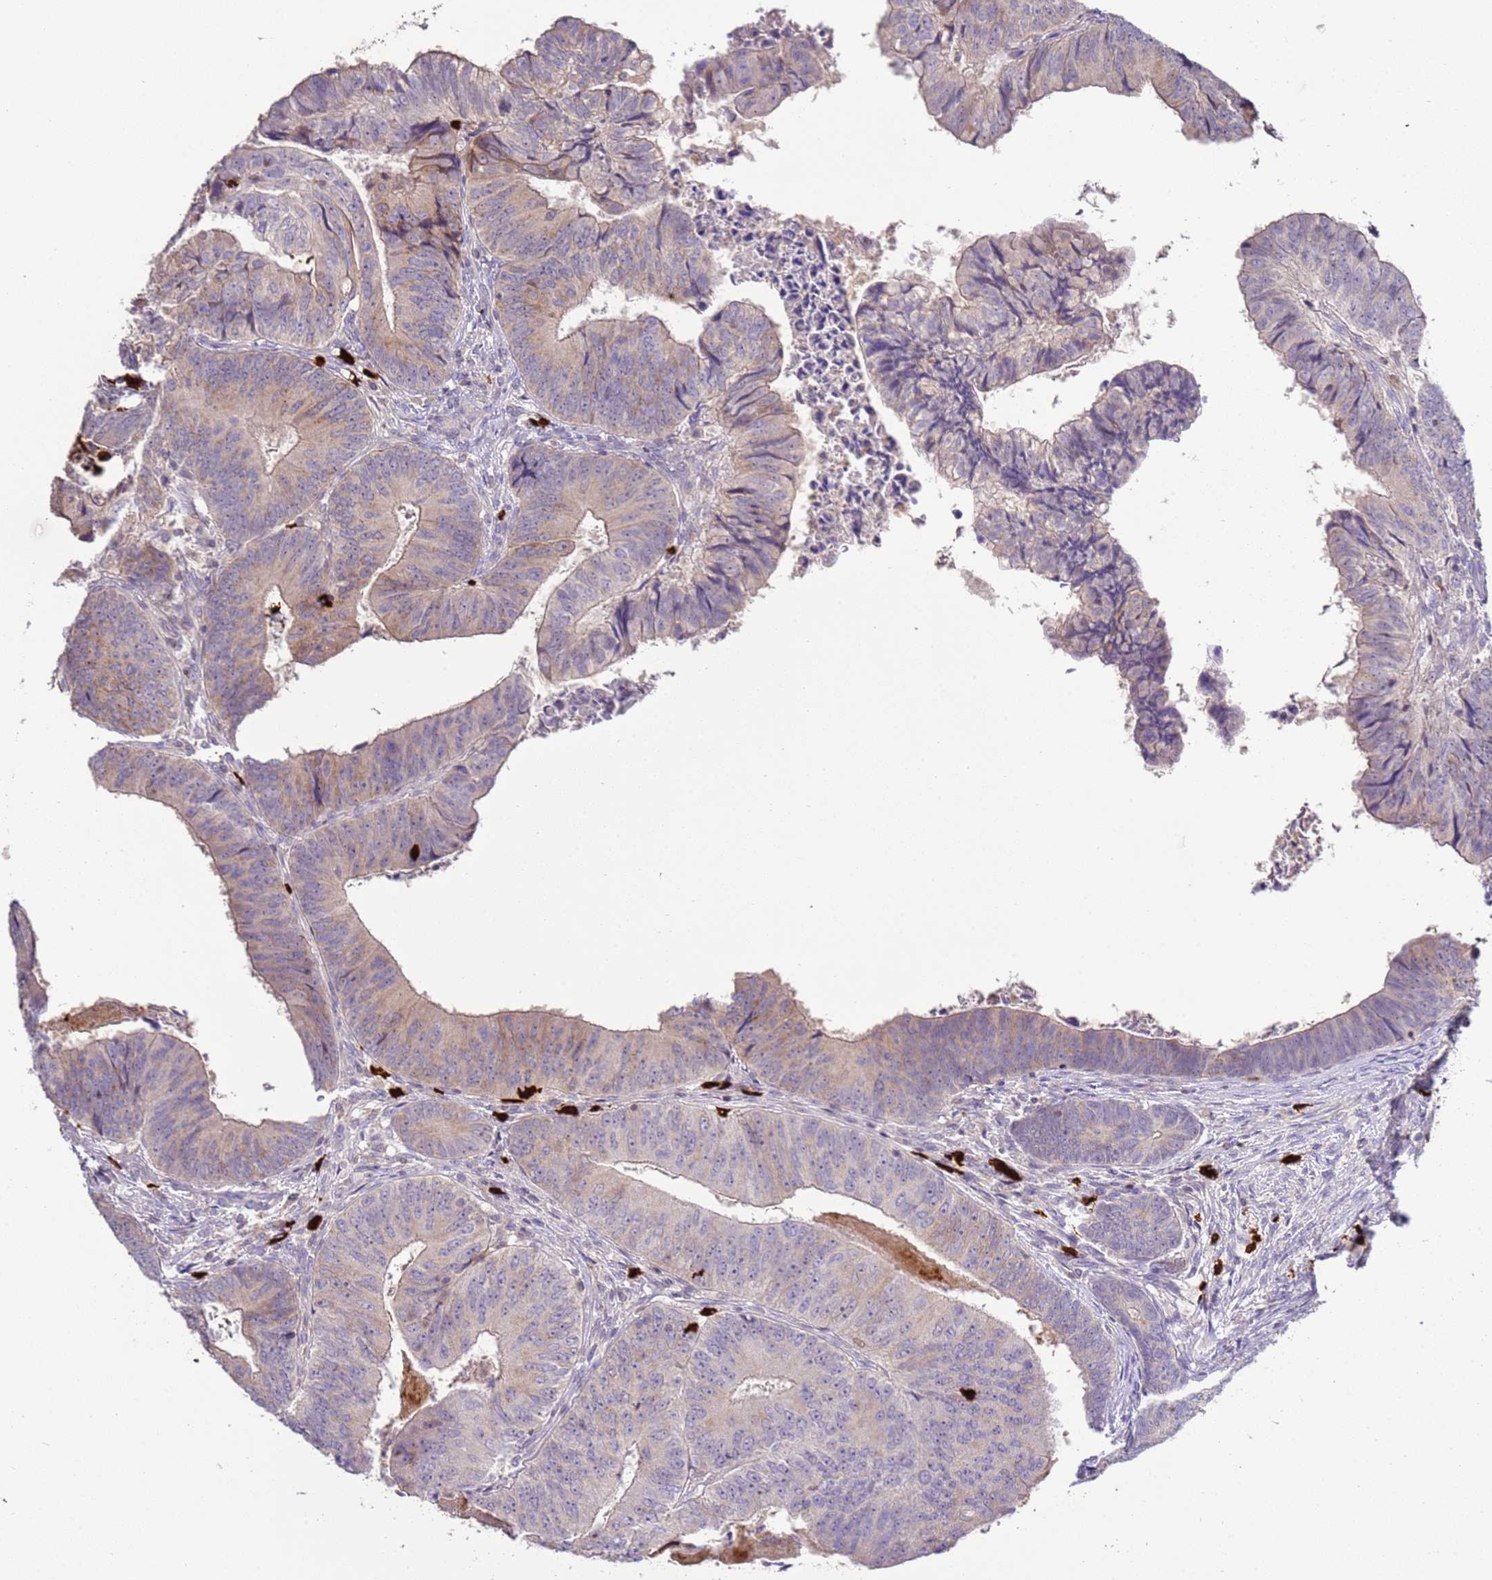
{"staining": {"intensity": "negative", "quantity": "none", "location": "none"}, "tissue": "colorectal cancer", "cell_type": "Tumor cells", "image_type": "cancer", "snomed": [{"axis": "morphology", "description": "Adenocarcinoma, NOS"}, {"axis": "topography", "description": "Colon"}], "caption": "Immunohistochemistry (IHC) of human adenocarcinoma (colorectal) exhibits no positivity in tumor cells.", "gene": "IL2RG", "patient": {"sex": "female", "age": 67}}